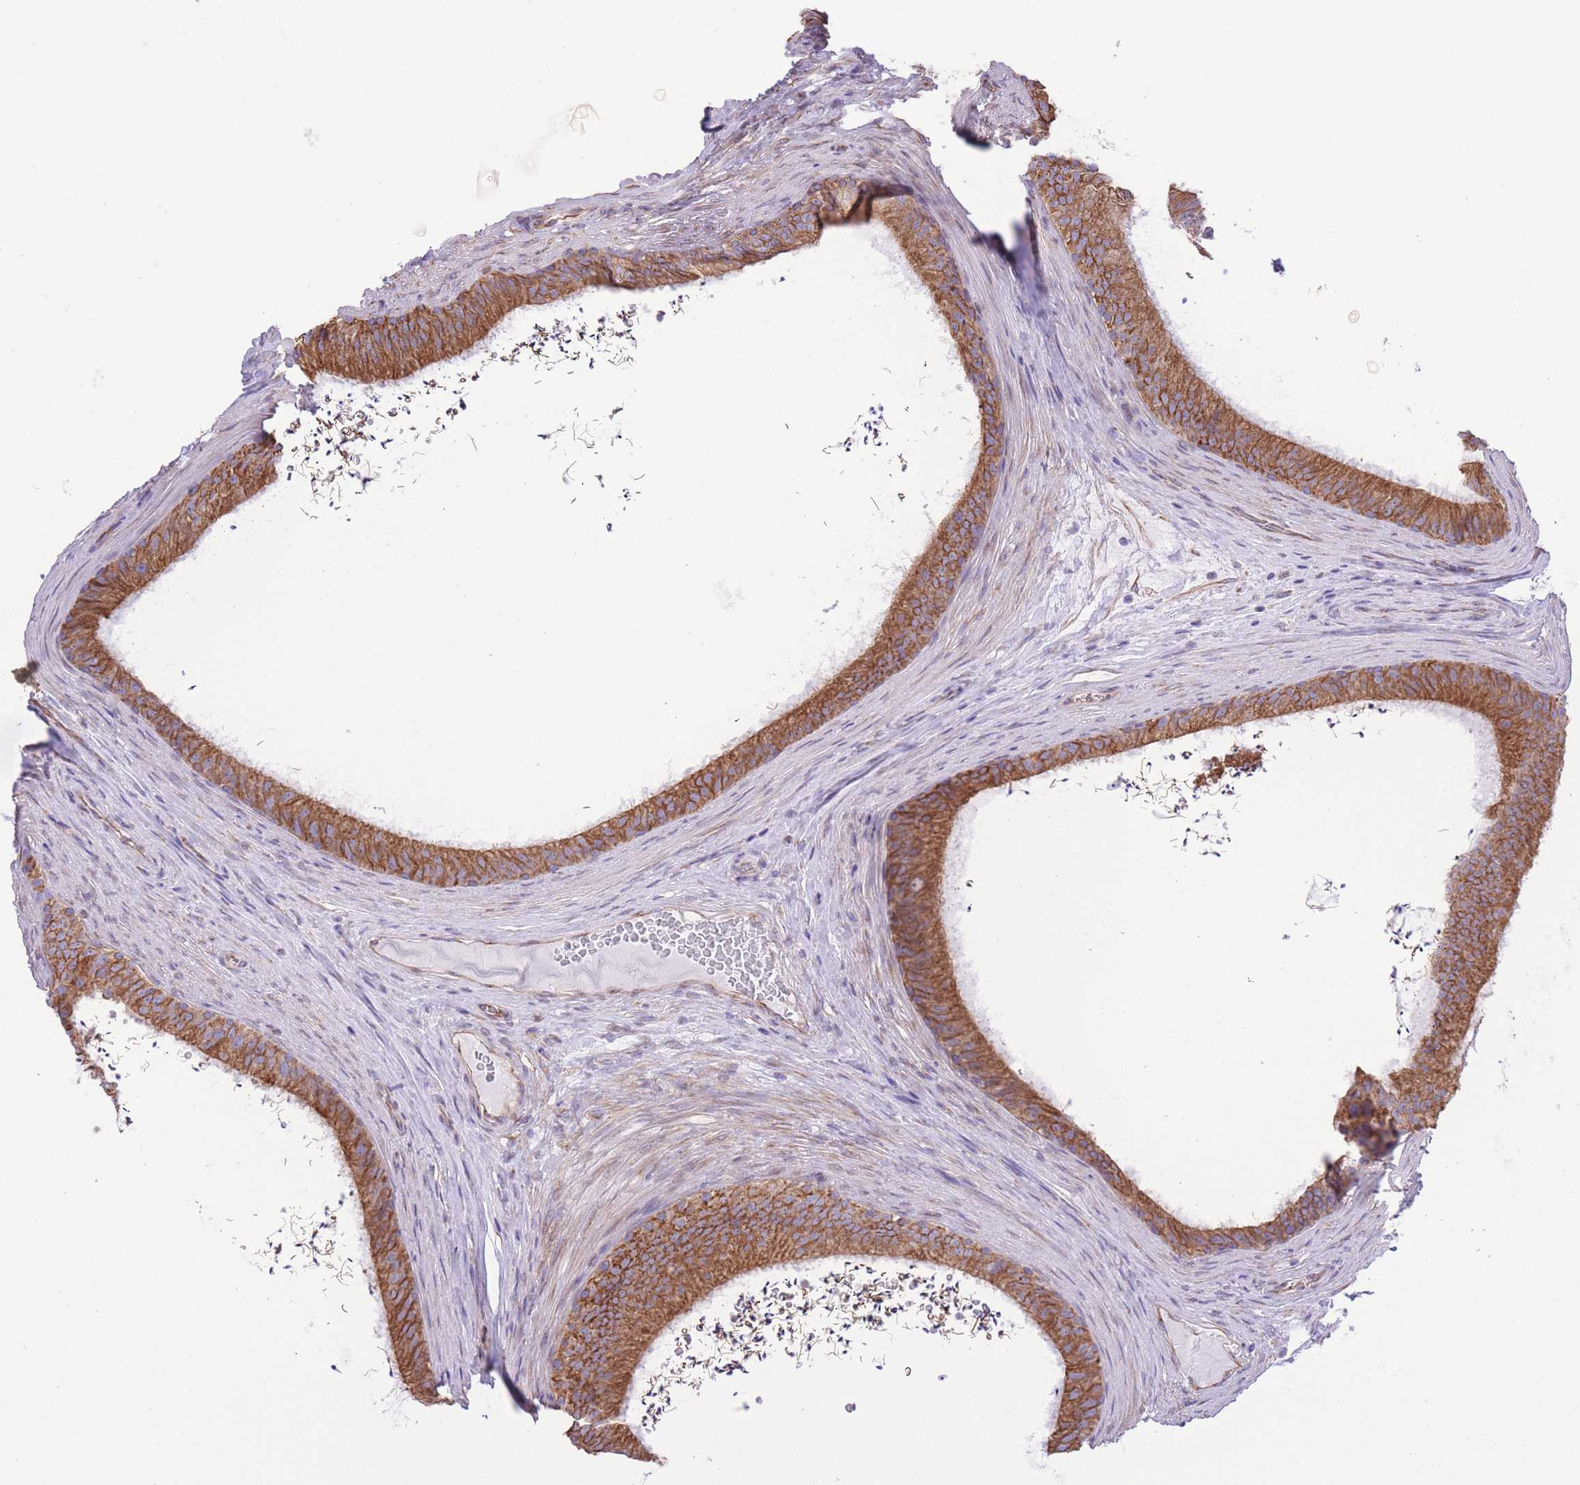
{"staining": {"intensity": "strong", "quantity": ">75%", "location": "cytoplasmic/membranous"}, "tissue": "epididymis", "cell_type": "Glandular cells", "image_type": "normal", "snomed": [{"axis": "morphology", "description": "Normal tissue, NOS"}, {"axis": "topography", "description": "Testis"}, {"axis": "topography", "description": "Epididymis"}], "caption": "This is a histology image of immunohistochemistry (IHC) staining of normal epididymis, which shows strong positivity in the cytoplasmic/membranous of glandular cells.", "gene": "RHOU", "patient": {"sex": "male", "age": 41}}